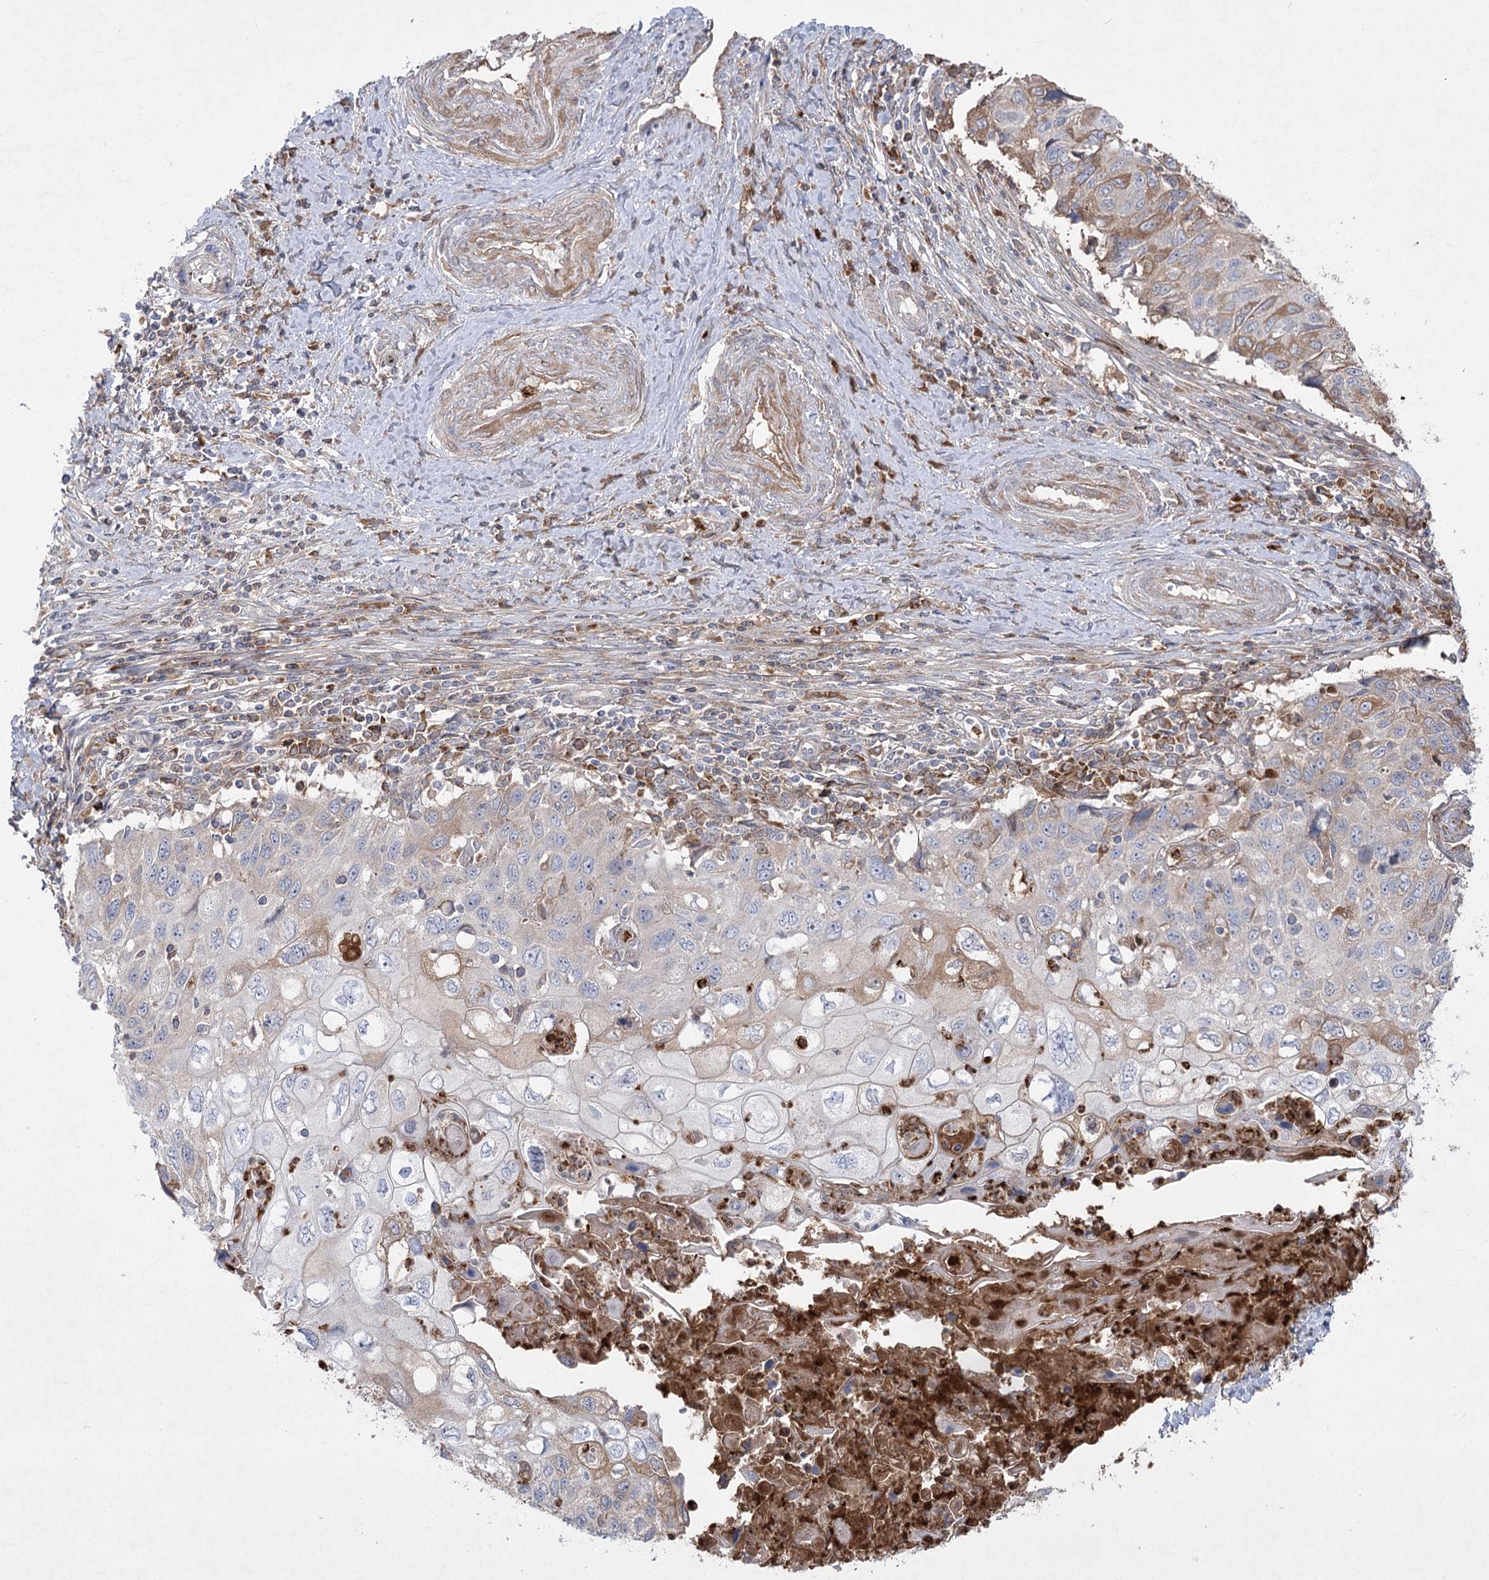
{"staining": {"intensity": "moderate", "quantity": "<25%", "location": "cytoplasmic/membranous"}, "tissue": "cervical cancer", "cell_type": "Tumor cells", "image_type": "cancer", "snomed": [{"axis": "morphology", "description": "Squamous cell carcinoma, NOS"}, {"axis": "topography", "description": "Cervix"}], "caption": "Tumor cells display moderate cytoplasmic/membranous positivity in about <25% of cells in squamous cell carcinoma (cervical).", "gene": "PLEKHA5", "patient": {"sex": "female", "age": 70}}